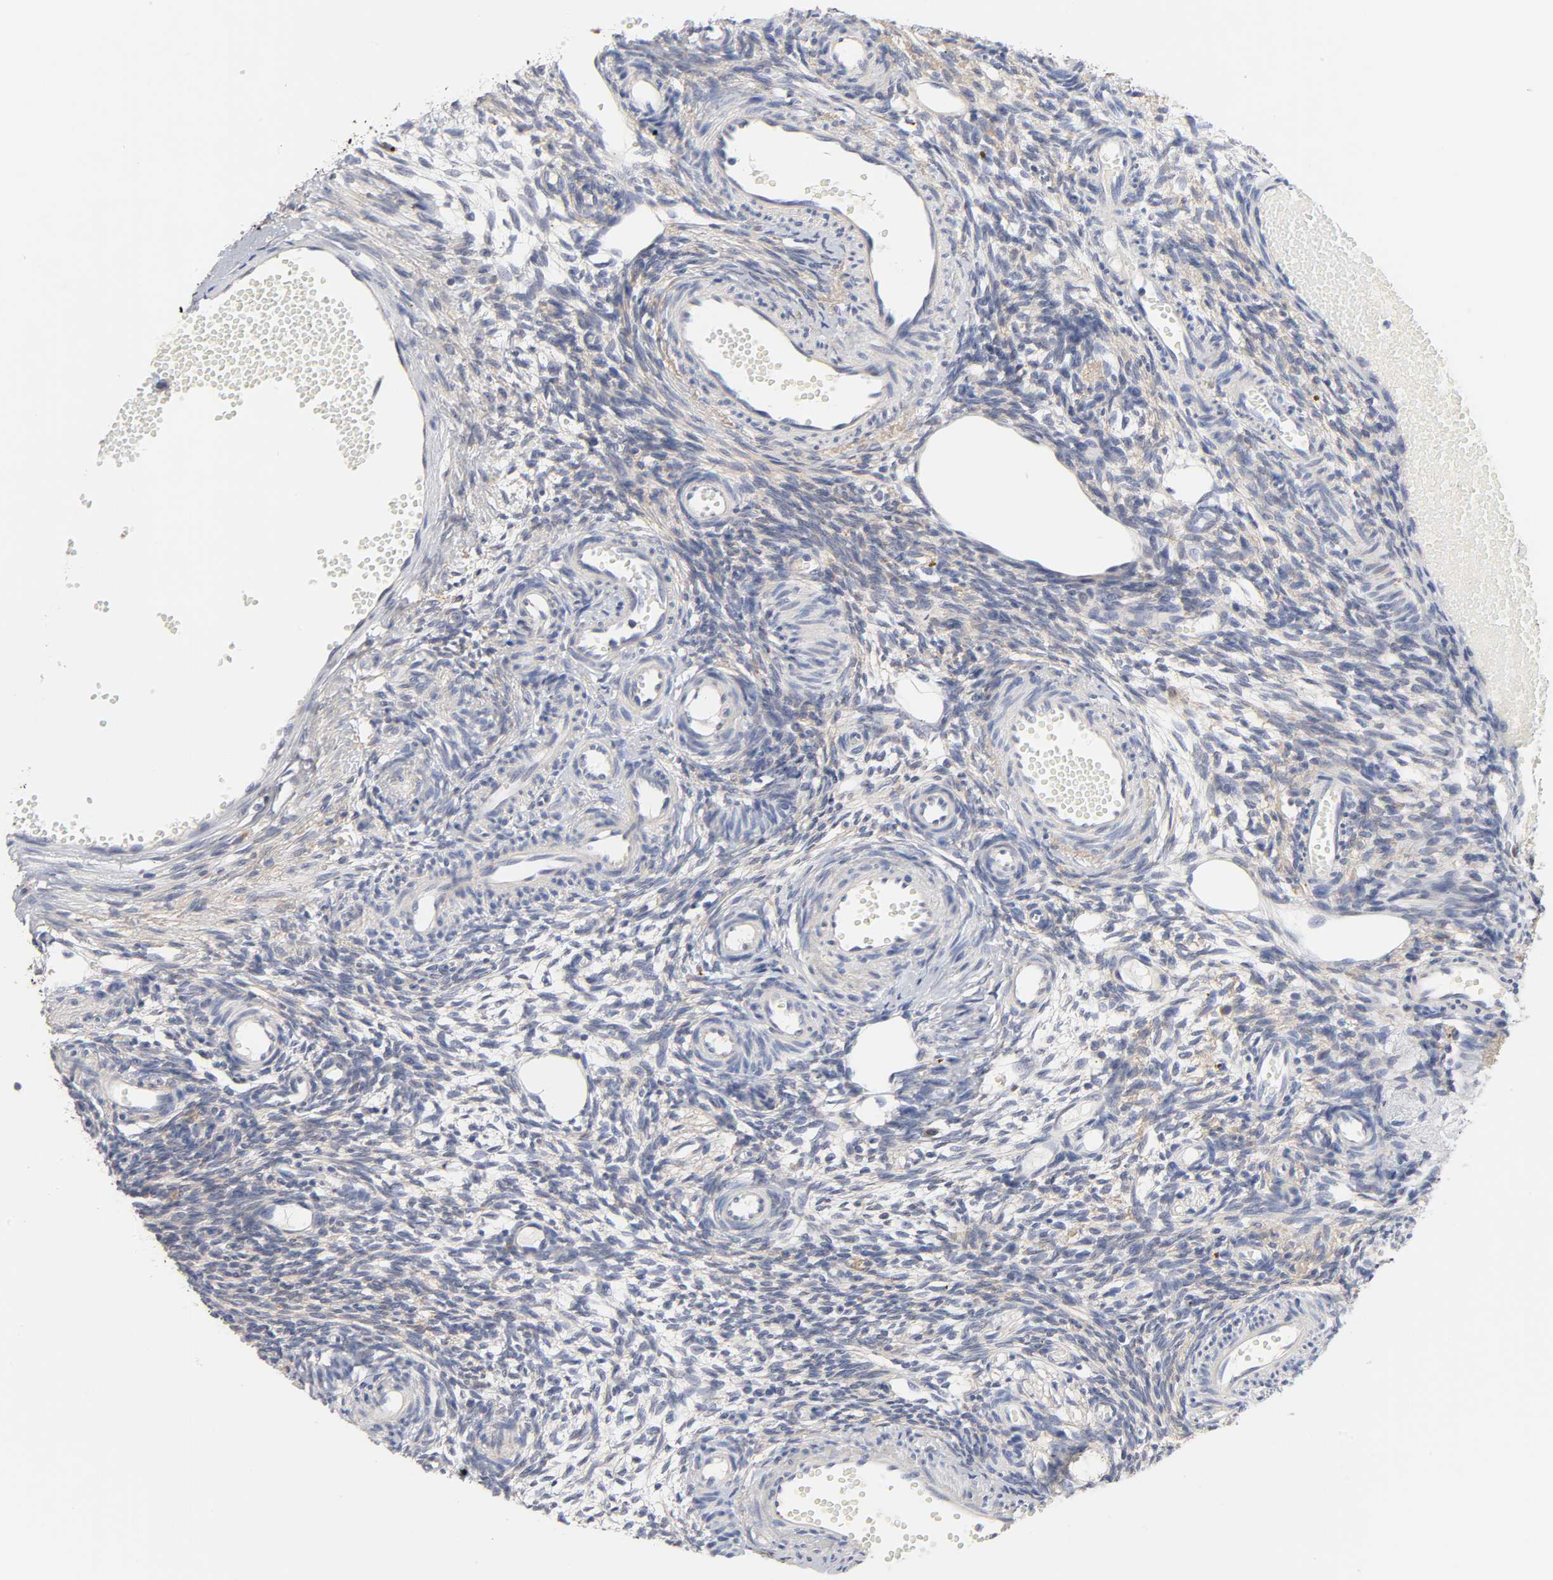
{"staining": {"intensity": "negative", "quantity": "none", "location": "none"}, "tissue": "ovary", "cell_type": "Ovarian stroma cells", "image_type": "normal", "snomed": [{"axis": "morphology", "description": "Normal tissue, NOS"}, {"axis": "topography", "description": "Ovary"}], "caption": "Ovary was stained to show a protein in brown. There is no significant expression in ovarian stroma cells. (Stains: DAB IHC with hematoxylin counter stain, Microscopy: brightfield microscopy at high magnification).", "gene": "C17orf75", "patient": {"sex": "female", "age": 35}}